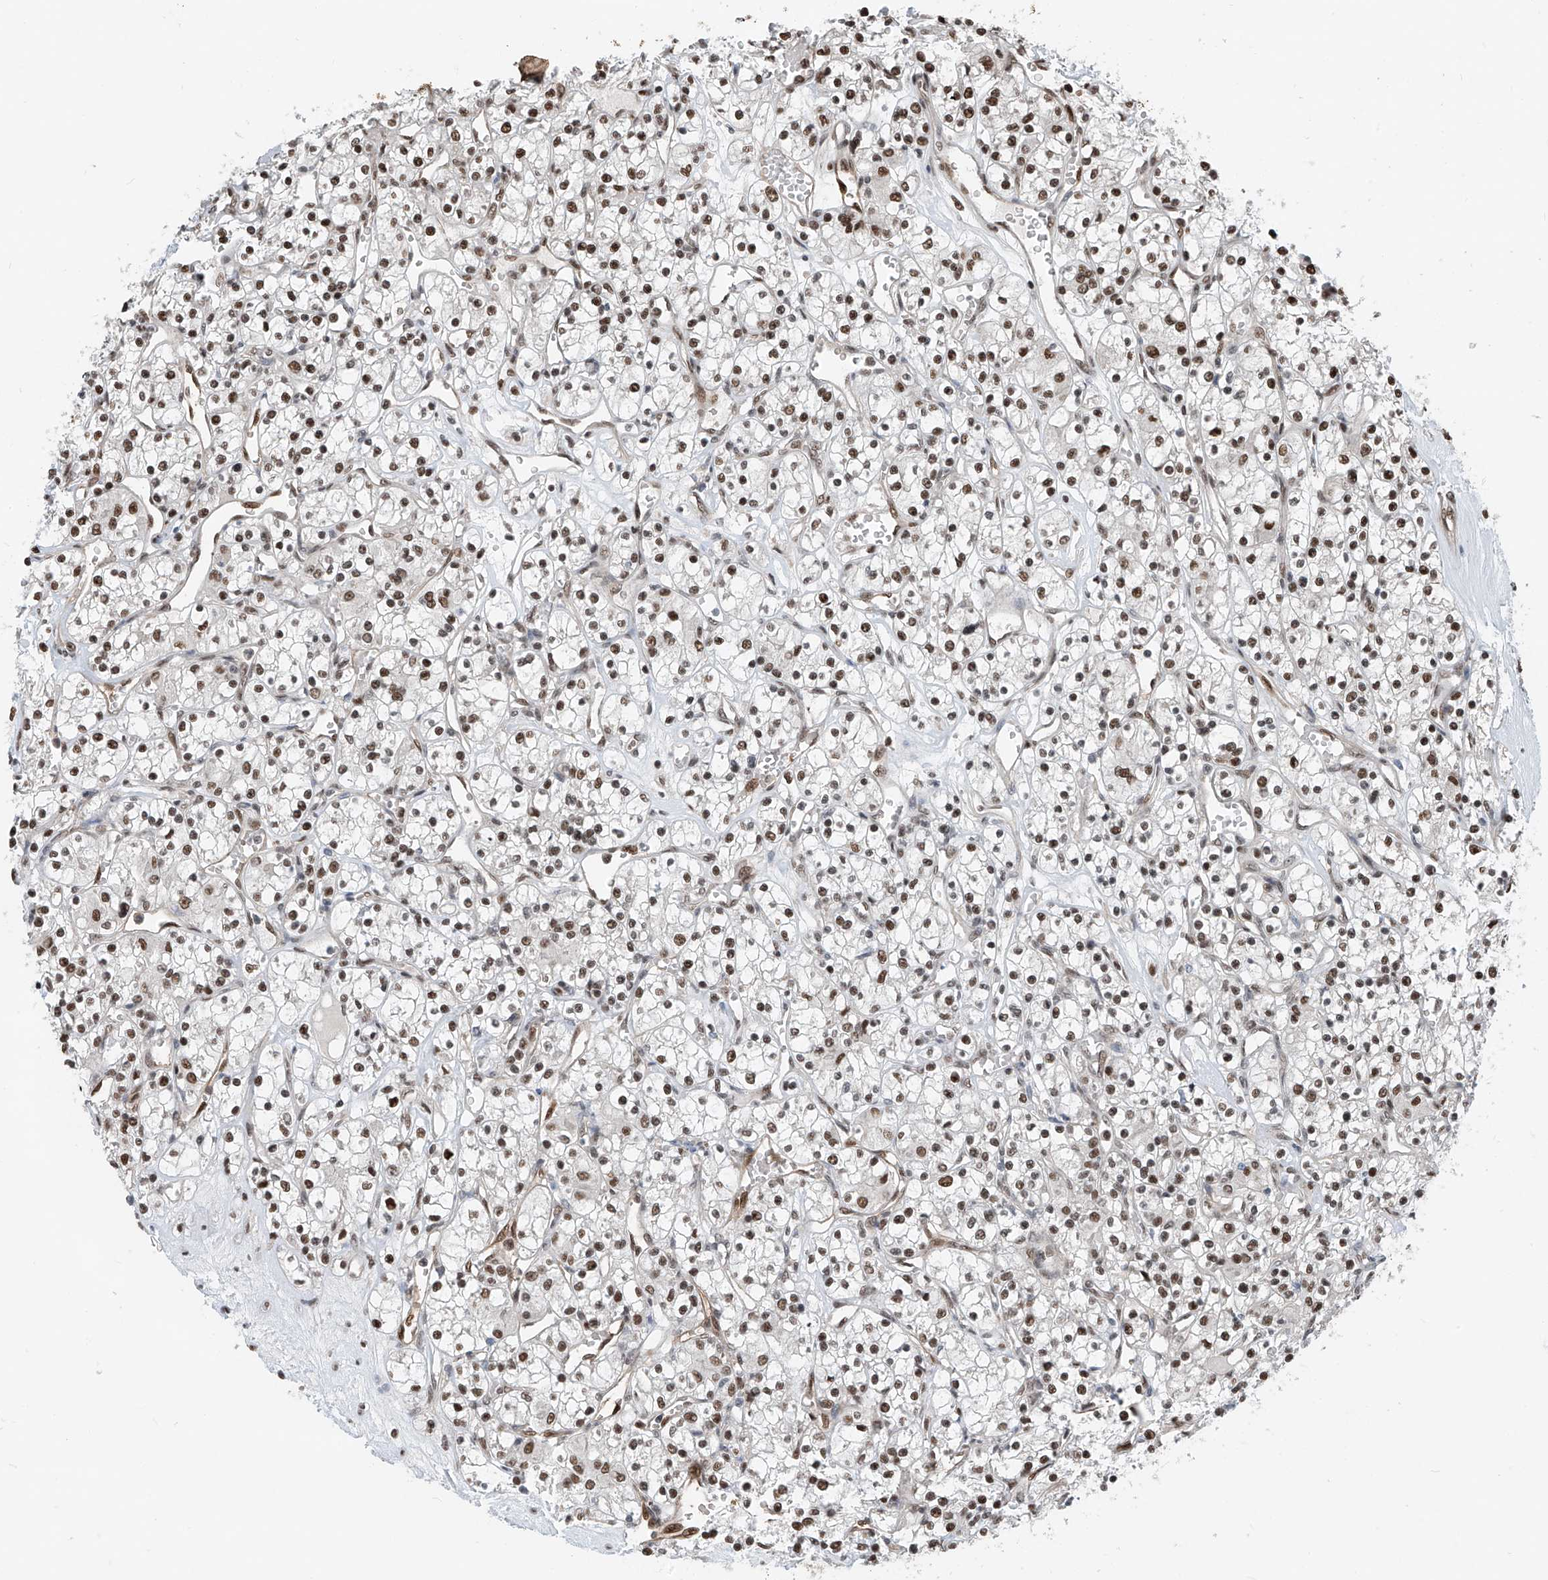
{"staining": {"intensity": "moderate", "quantity": ">75%", "location": "nuclear"}, "tissue": "renal cancer", "cell_type": "Tumor cells", "image_type": "cancer", "snomed": [{"axis": "morphology", "description": "Adenocarcinoma, NOS"}, {"axis": "topography", "description": "Kidney"}], "caption": "Adenocarcinoma (renal) was stained to show a protein in brown. There is medium levels of moderate nuclear expression in approximately >75% of tumor cells.", "gene": "RBP7", "patient": {"sex": "female", "age": 59}}